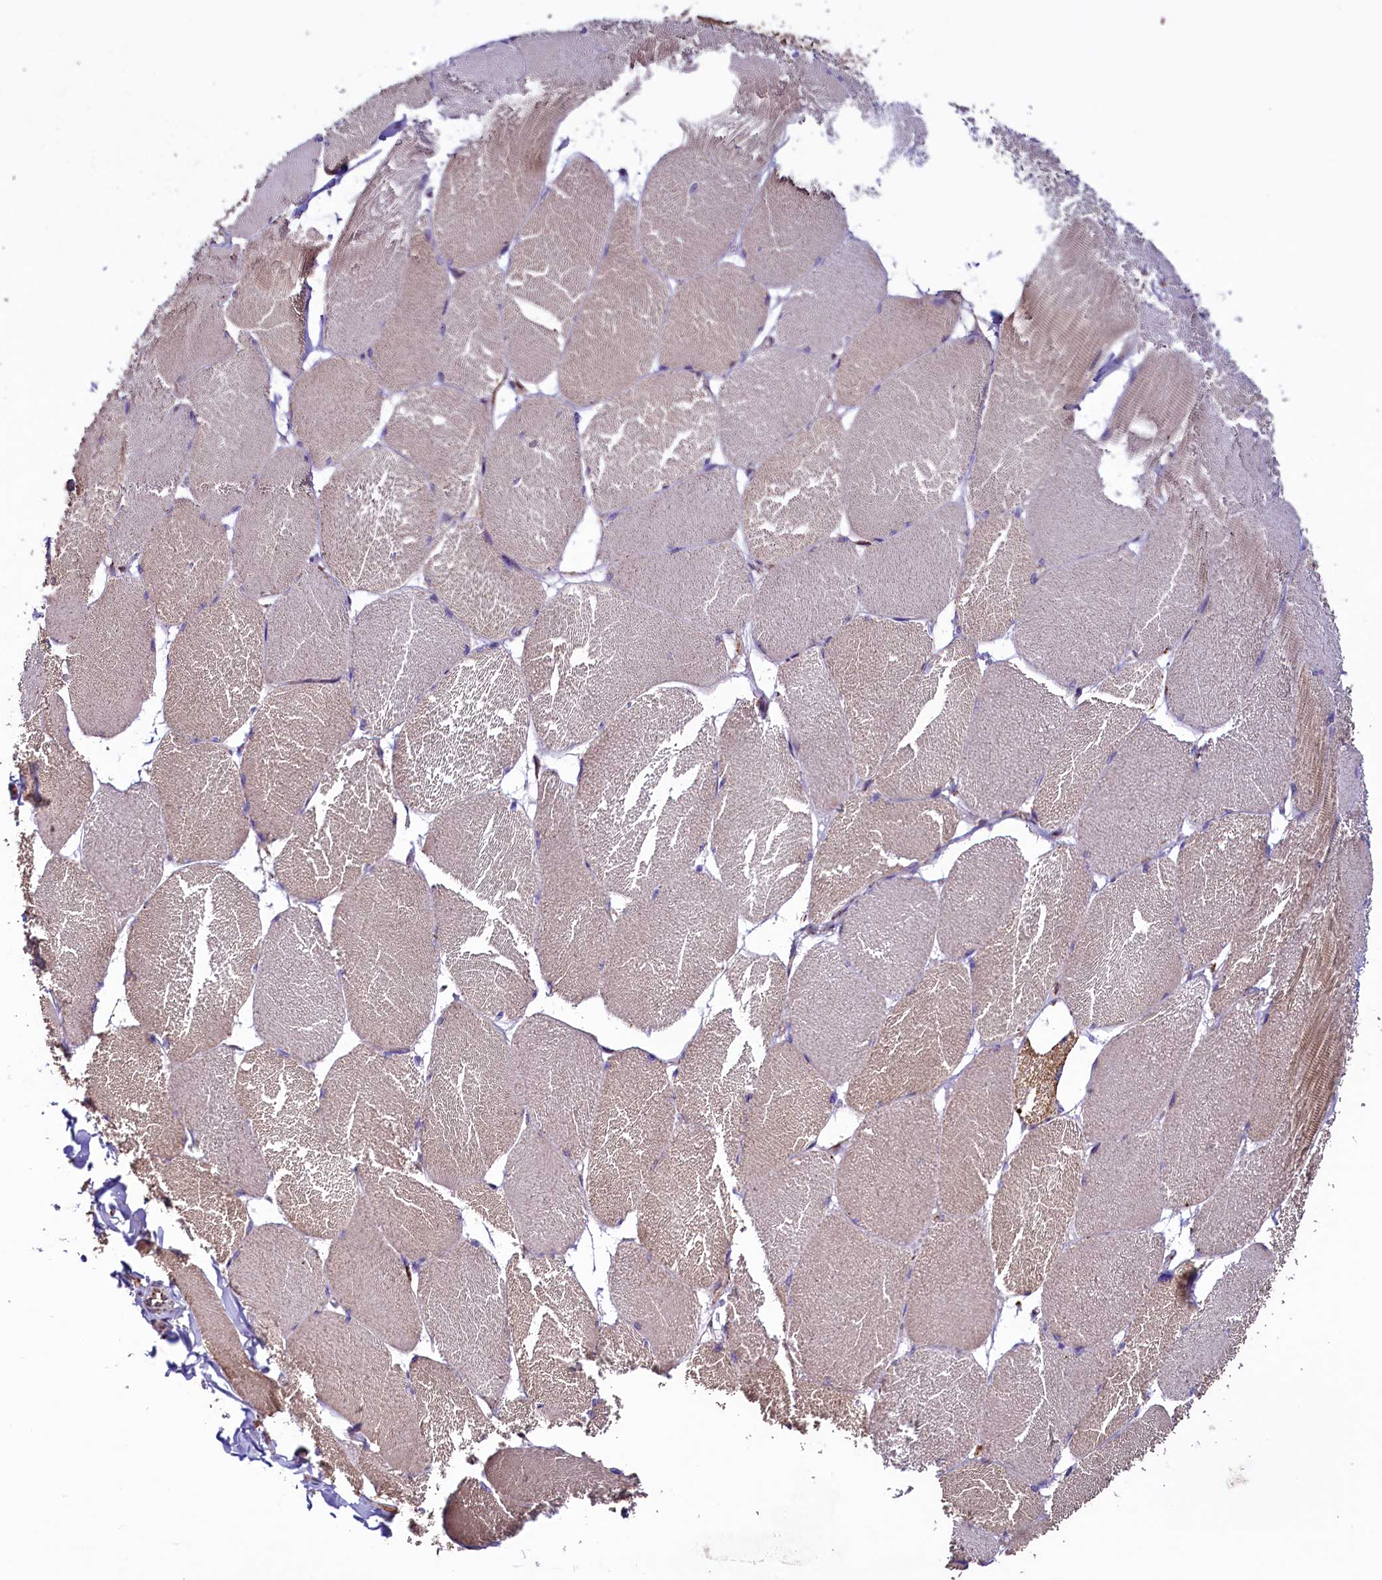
{"staining": {"intensity": "weak", "quantity": "<25%", "location": "cytoplasmic/membranous"}, "tissue": "skeletal muscle", "cell_type": "Myocytes", "image_type": "normal", "snomed": [{"axis": "morphology", "description": "Normal tissue, NOS"}, {"axis": "topography", "description": "Skin"}, {"axis": "topography", "description": "Skeletal muscle"}], "caption": "This is an immunohistochemistry micrograph of normal human skeletal muscle. There is no expression in myocytes.", "gene": "STARD5", "patient": {"sex": "male", "age": 83}}